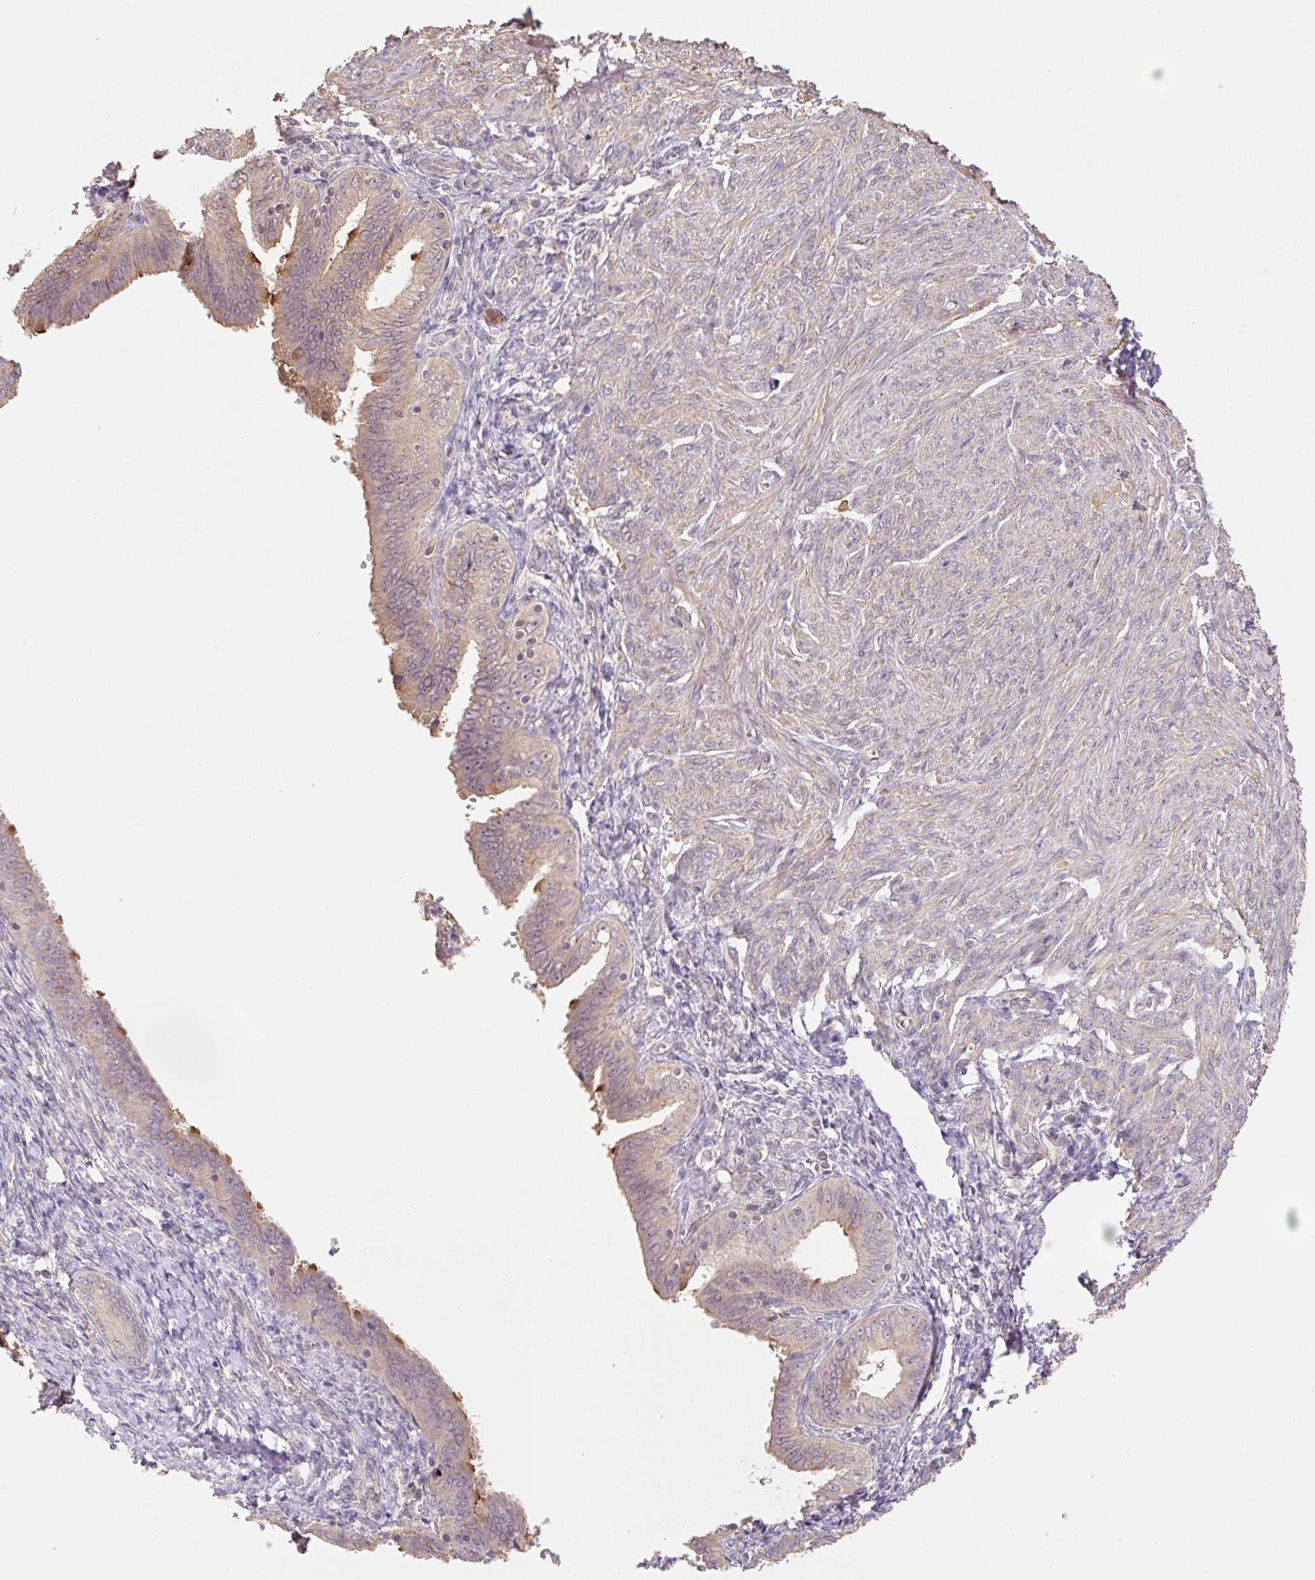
{"staining": {"intensity": "moderate", "quantity": "<25%", "location": "cytoplasmic/membranous"}, "tissue": "endometrial cancer", "cell_type": "Tumor cells", "image_type": "cancer", "snomed": [{"axis": "morphology", "description": "Adenocarcinoma, NOS"}, {"axis": "topography", "description": "Endometrium"}], "caption": "This image exhibits IHC staining of endometrial cancer (adenocarcinoma), with low moderate cytoplasmic/membranous expression in approximately <25% of tumor cells.", "gene": "COX8A", "patient": {"sex": "female", "age": 87}}